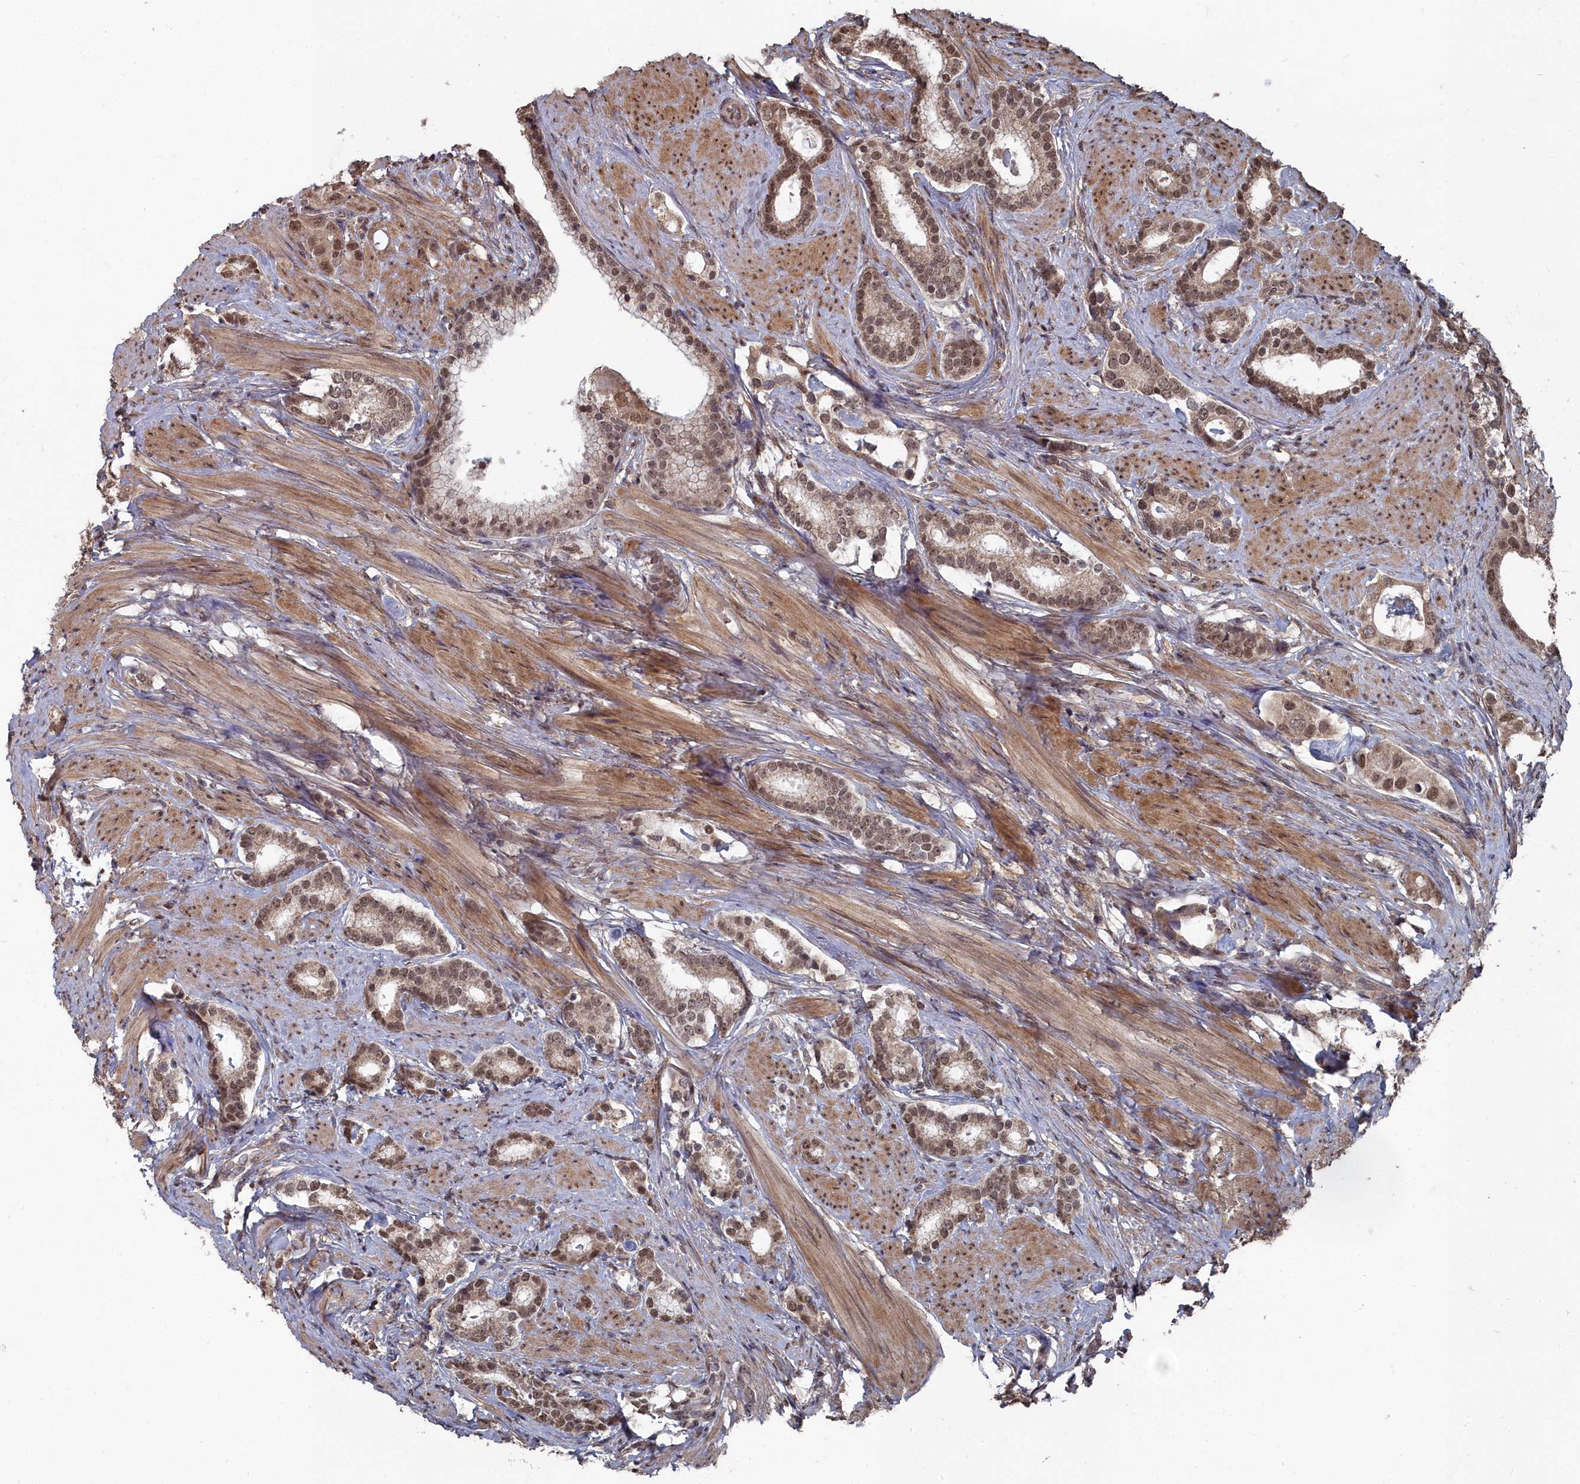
{"staining": {"intensity": "moderate", "quantity": ">75%", "location": "nuclear"}, "tissue": "prostate cancer", "cell_type": "Tumor cells", "image_type": "cancer", "snomed": [{"axis": "morphology", "description": "Adenocarcinoma, Low grade"}, {"axis": "topography", "description": "Prostate"}], "caption": "Prostate cancer (low-grade adenocarcinoma) stained with DAB IHC exhibits medium levels of moderate nuclear expression in approximately >75% of tumor cells.", "gene": "CCNP", "patient": {"sex": "male", "age": 71}}